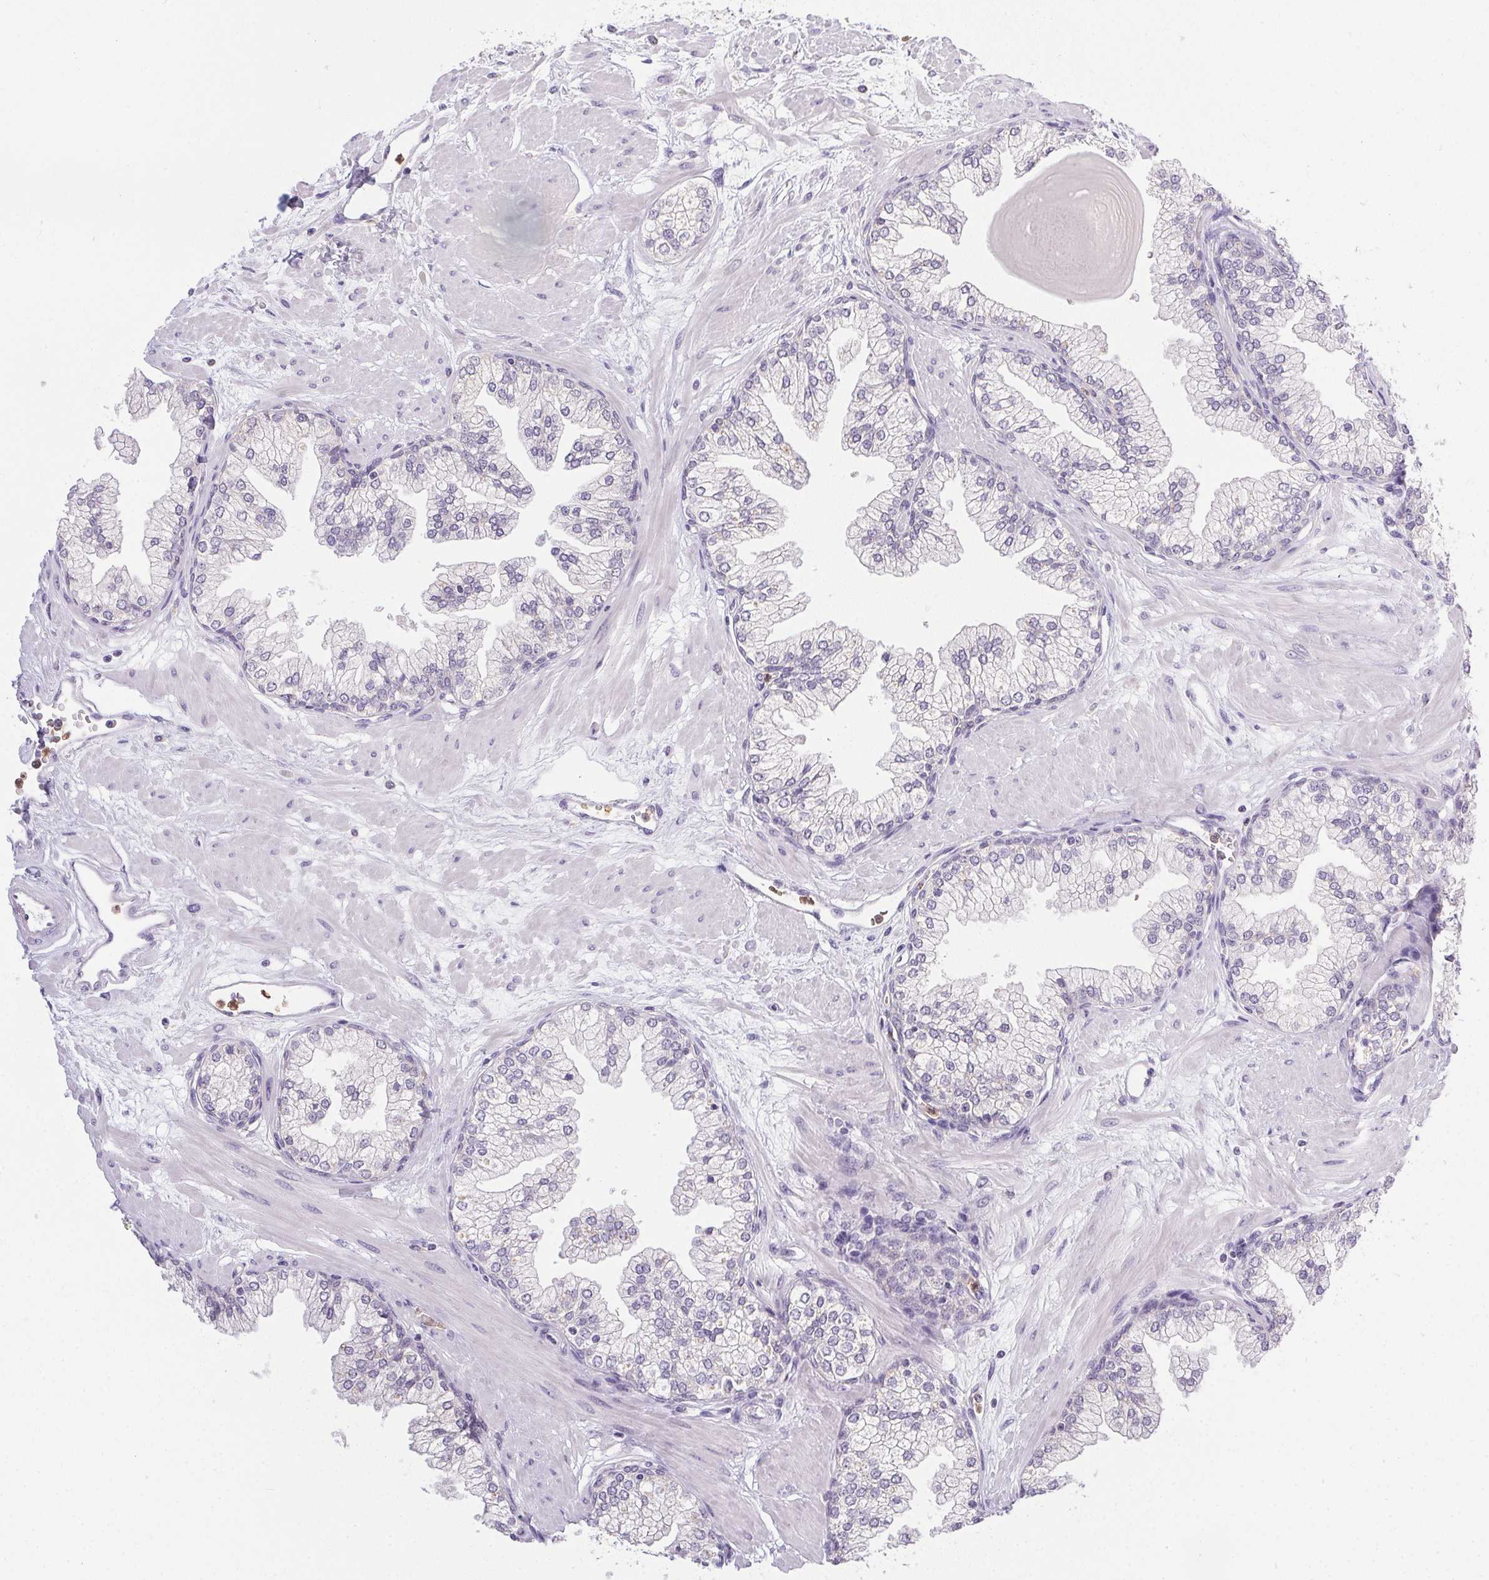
{"staining": {"intensity": "negative", "quantity": "none", "location": "none"}, "tissue": "prostate", "cell_type": "Glandular cells", "image_type": "normal", "snomed": [{"axis": "morphology", "description": "Normal tissue, NOS"}, {"axis": "topography", "description": "Prostate"}, {"axis": "topography", "description": "Peripheral nerve tissue"}], "caption": "Glandular cells are negative for brown protein staining in normal prostate. (Brightfield microscopy of DAB immunohistochemistry at high magnification).", "gene": "DNAJC5G", "patient": {"sex": "male", "age": 61}}